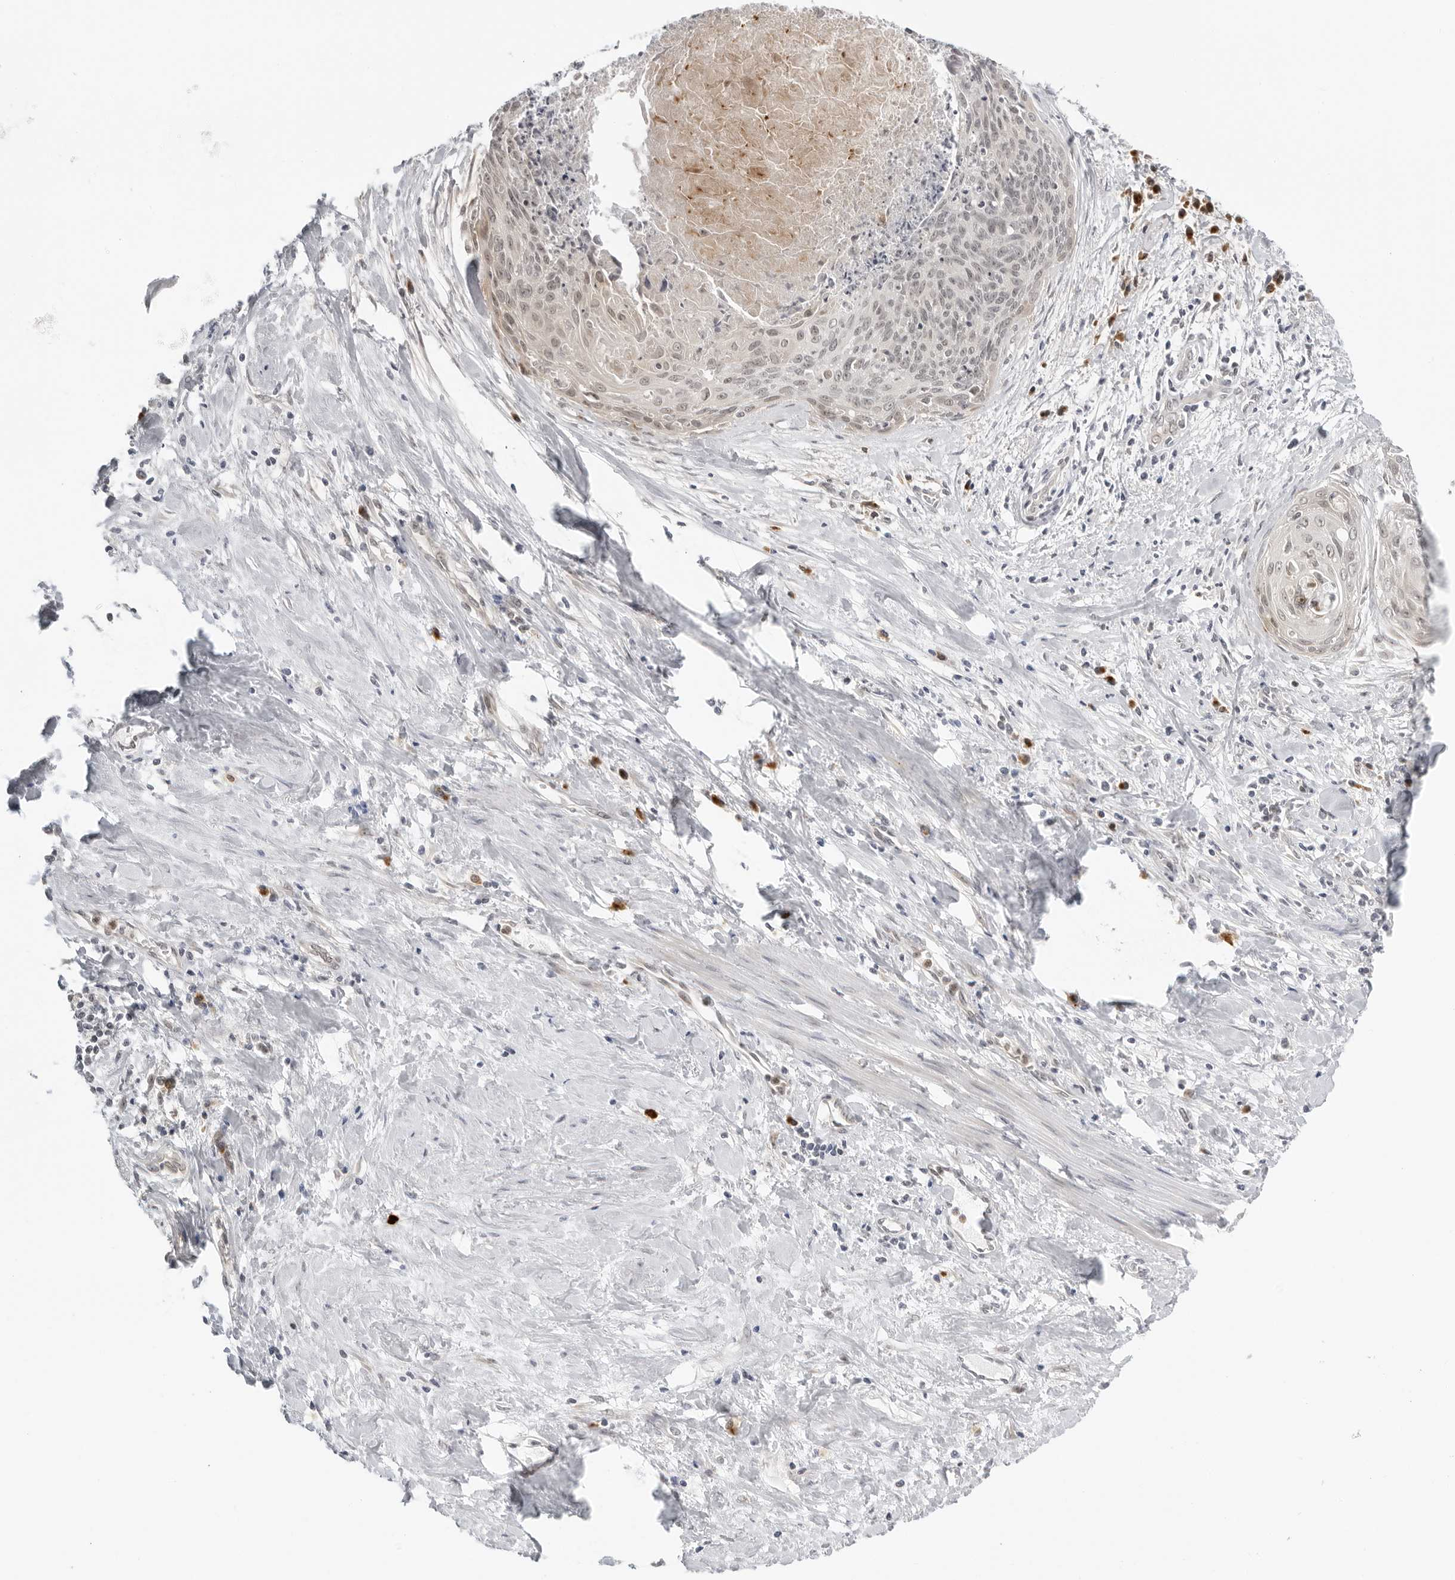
{"staining": {"intensity": "weak", "quantity": "25%-75%", "location": "nuclear"}, "tissue": "cervical cancer", "cell_type": "Tumor cells", "image_type": "cancer", "snomed": [{"axis": "morphology", "description": "Squamous cell carcinoma, NOS"}, {"axis": "topography", "description": "Cervix"}], "caption": "A histopathology image of cervical cancer (squamous cell carcinoma) stained for a protein shows weak nuclear brown staining in tumor cells.", "gene": "SUGCT", "patient": {"sex": "female", "age": 55}}